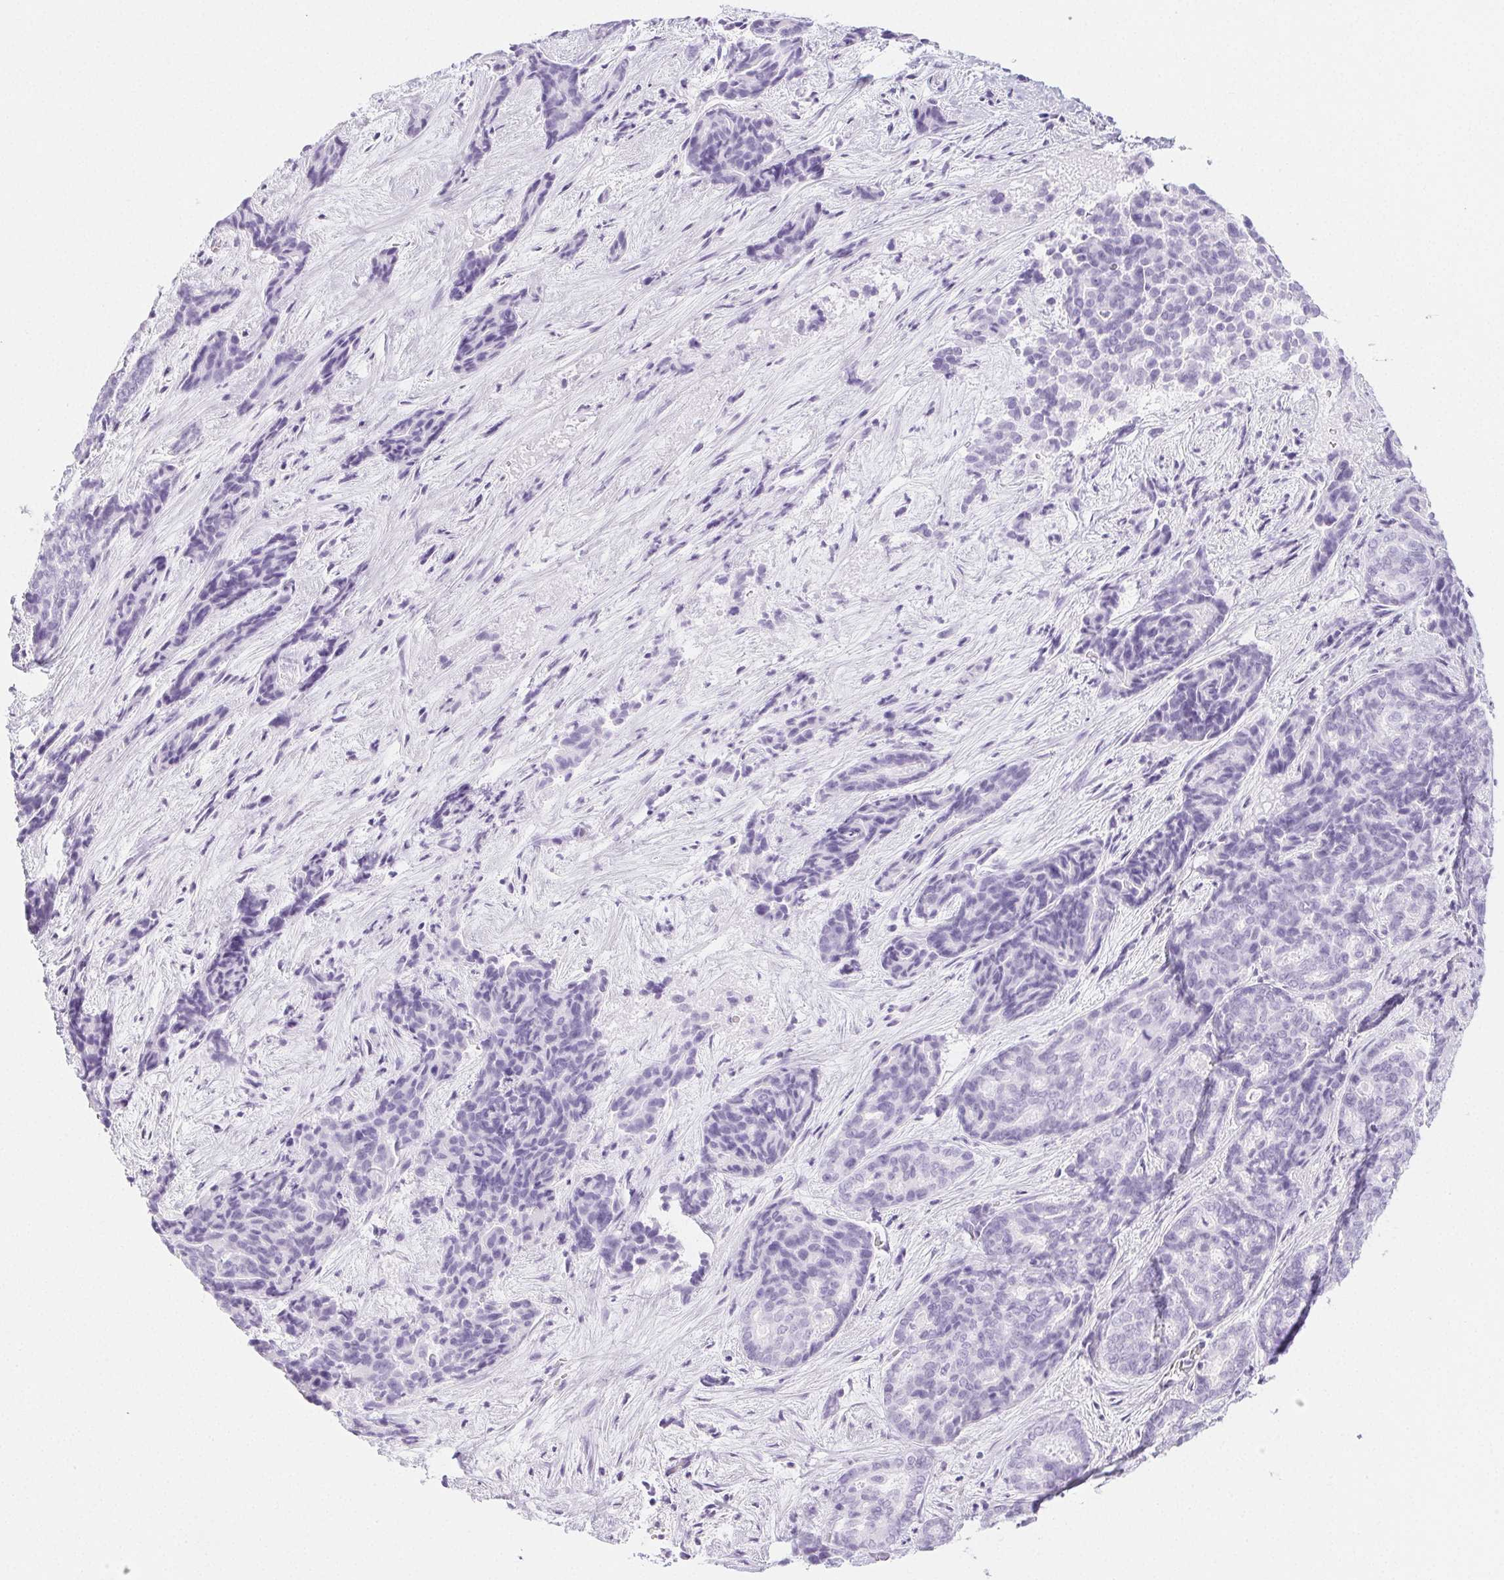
{"staining": {"intensity": "negative", "quantity": "none", "location": "none"}, "tissue": "liver cancer", "cell_type": "Tumor cells", "image_type": "cancer", "snomed": [{"axis": "morphology", "description": "Cholangiocarcinoma"}, {"axis": "topography", "description": "Liver"}], "caption": "The IHC micrograph has no significant positivity in tumor cells of liver cancer (cholangiocarcinoma) tissue.", "gene": "PI3", "patient": {"sex": "female", "age": 64}}